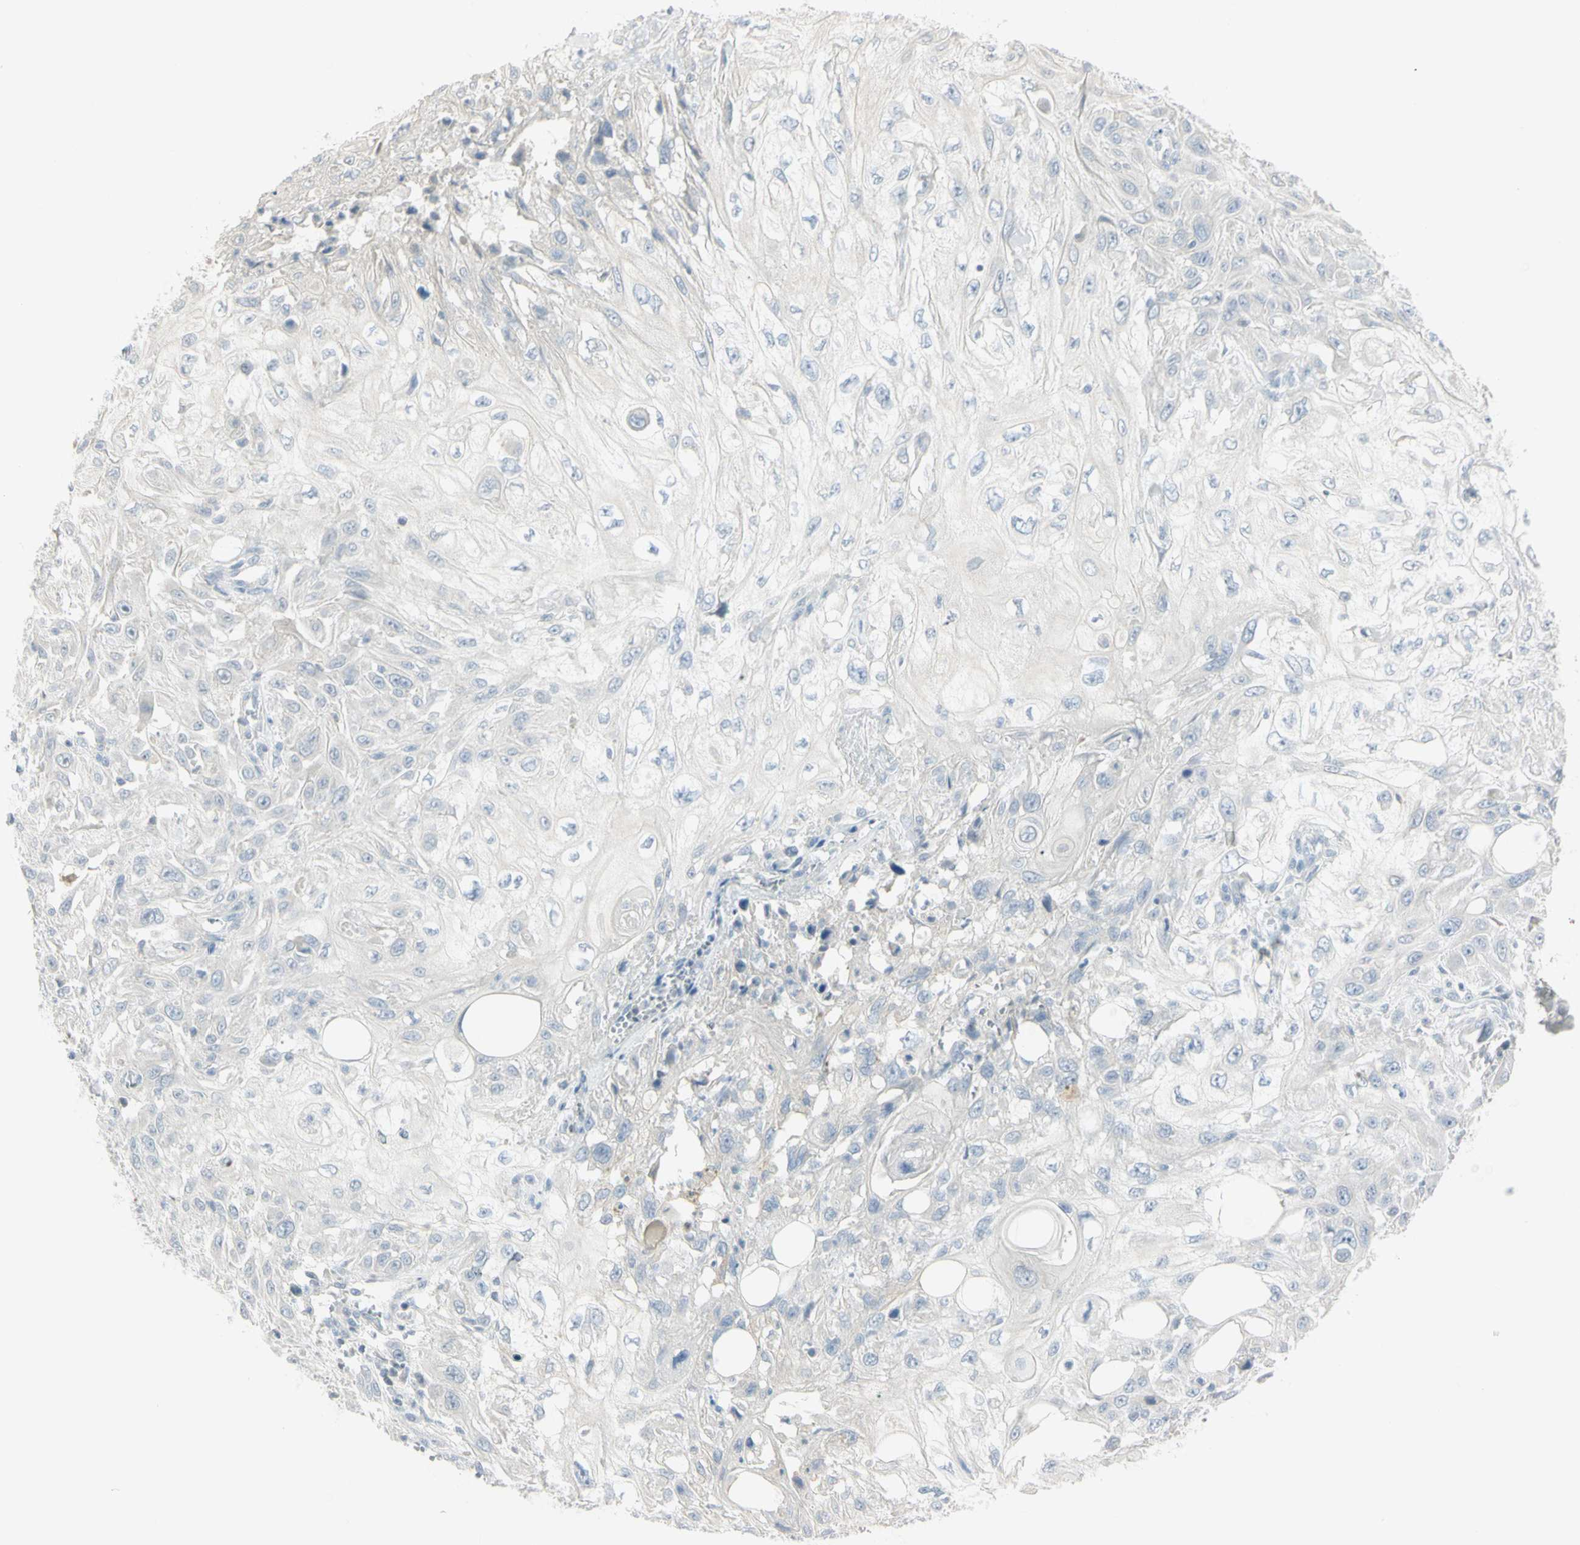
{"staining": {"intensity": "negative", "quantity": "none", "location": "none"}, "tissue": "skin cancer", "cell_type": "Tumor cells", "image_type": "cancer", "snomed": [{"axis": "morphology", "description": "Squamous cell carcinoma, NOS"}, {"axis": "topography", "description": "Skin"}], "caption": "DAB (3,3'-diaminobenzidine) immunohistochemical staining of human skin squamous cell carcinoma displays no significant positivity in tumor cells.", "gene": "PIP", "patient": {"sex": "male", "age": 75}}